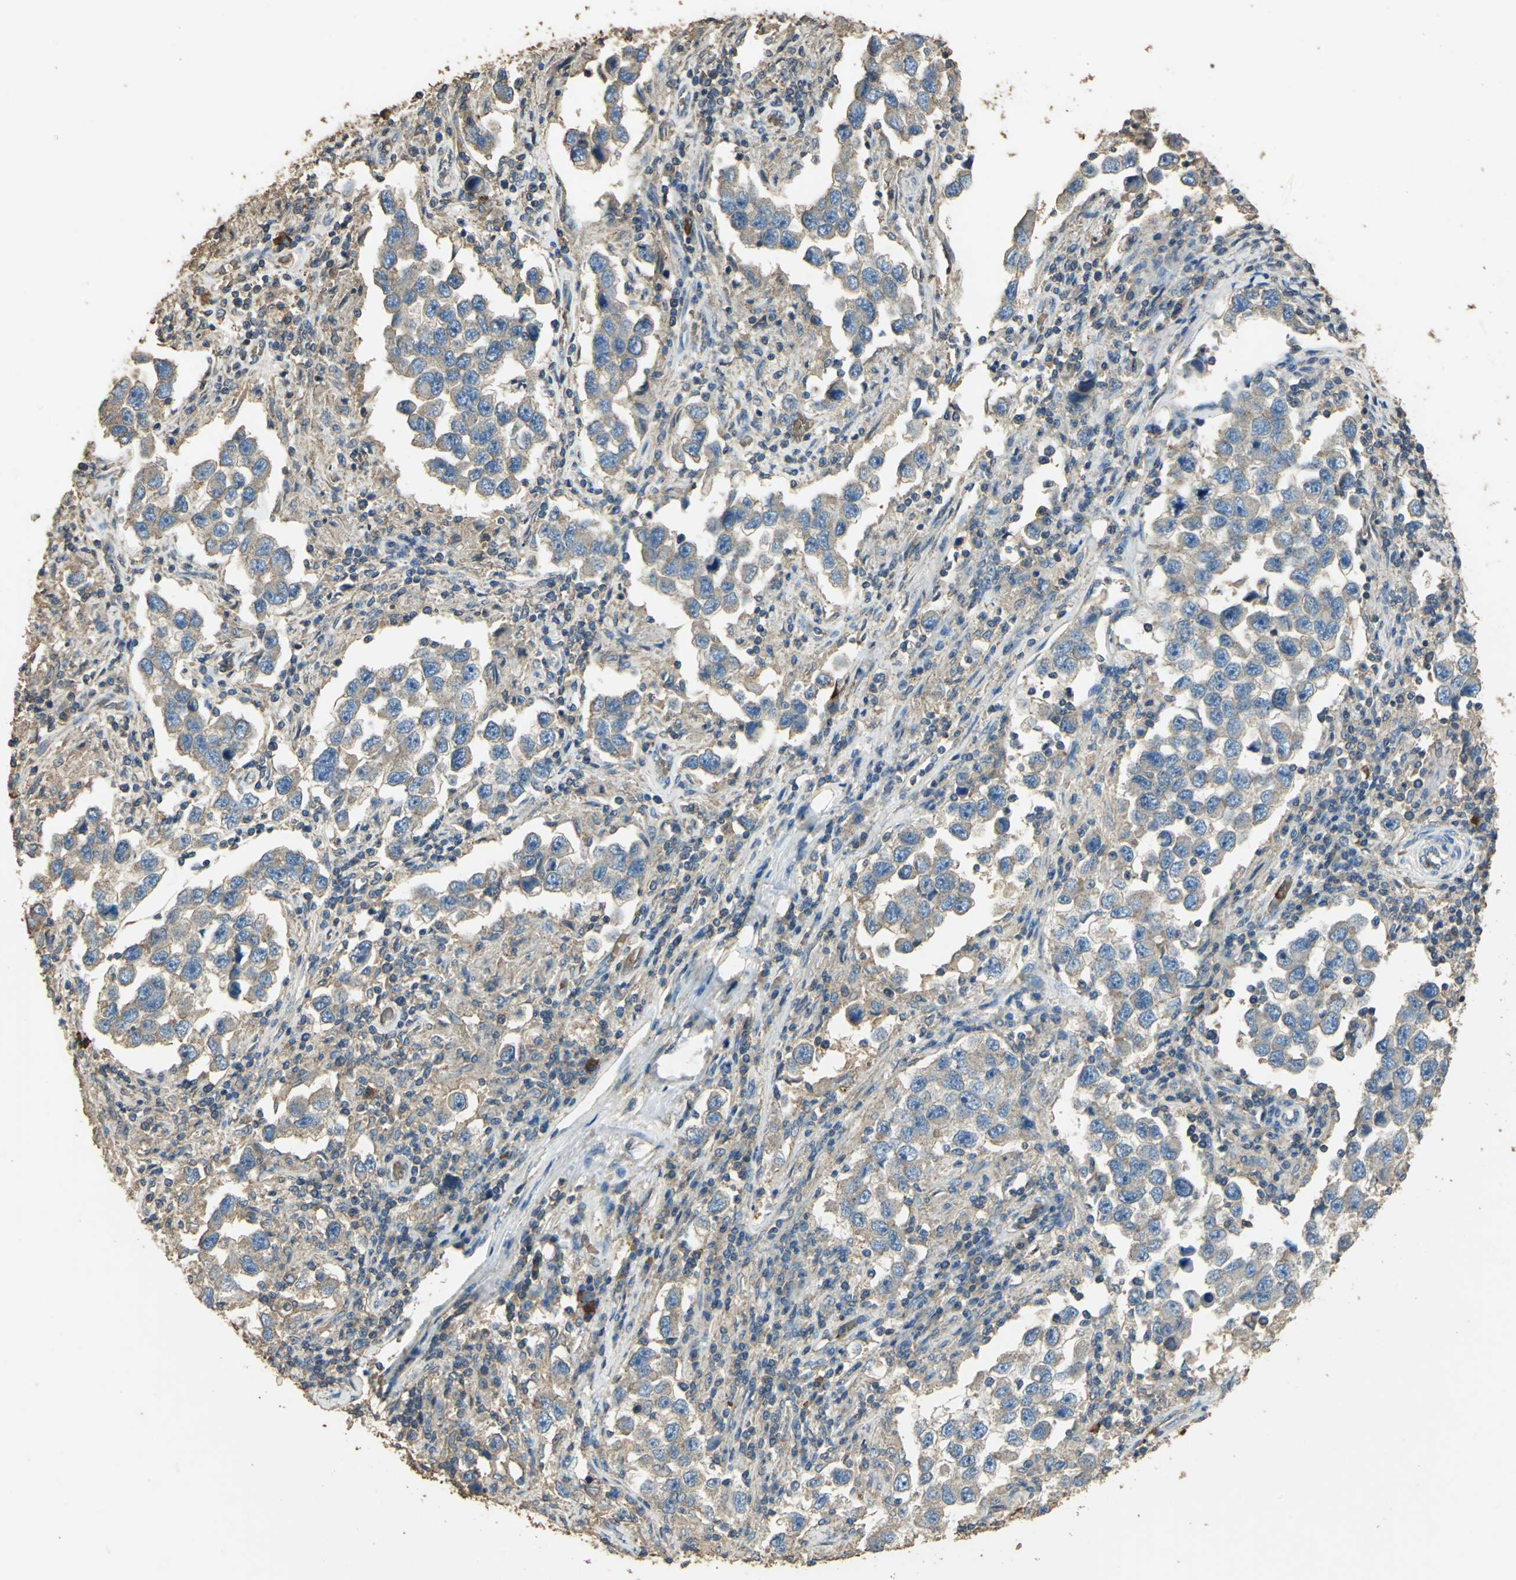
{"staining": {"intensity": "weak", "quantity": ">75%", "location": "cytoplasmic/membranous"}, "tissue": "testis cancer", "cell_type": "Tumor cells", "image_type": "cancer", "snomed": [{"axis": "morphology", "description": "Carcinoma, Embryonal, NOS"}, {"axis": "topography", "description": "Testis"}], "caption": "Testis cancer (embryonal carcinoma) was stained to show a protein in brown. There is low levels of weak cytoplasmic/membranous staining in approximately >75% of tumor cells. (DAB = brown stain, brightfield microscopy at high magnification).", "gene": "TRAPPC2", "patient": {"sex": "male", "age": 21}}